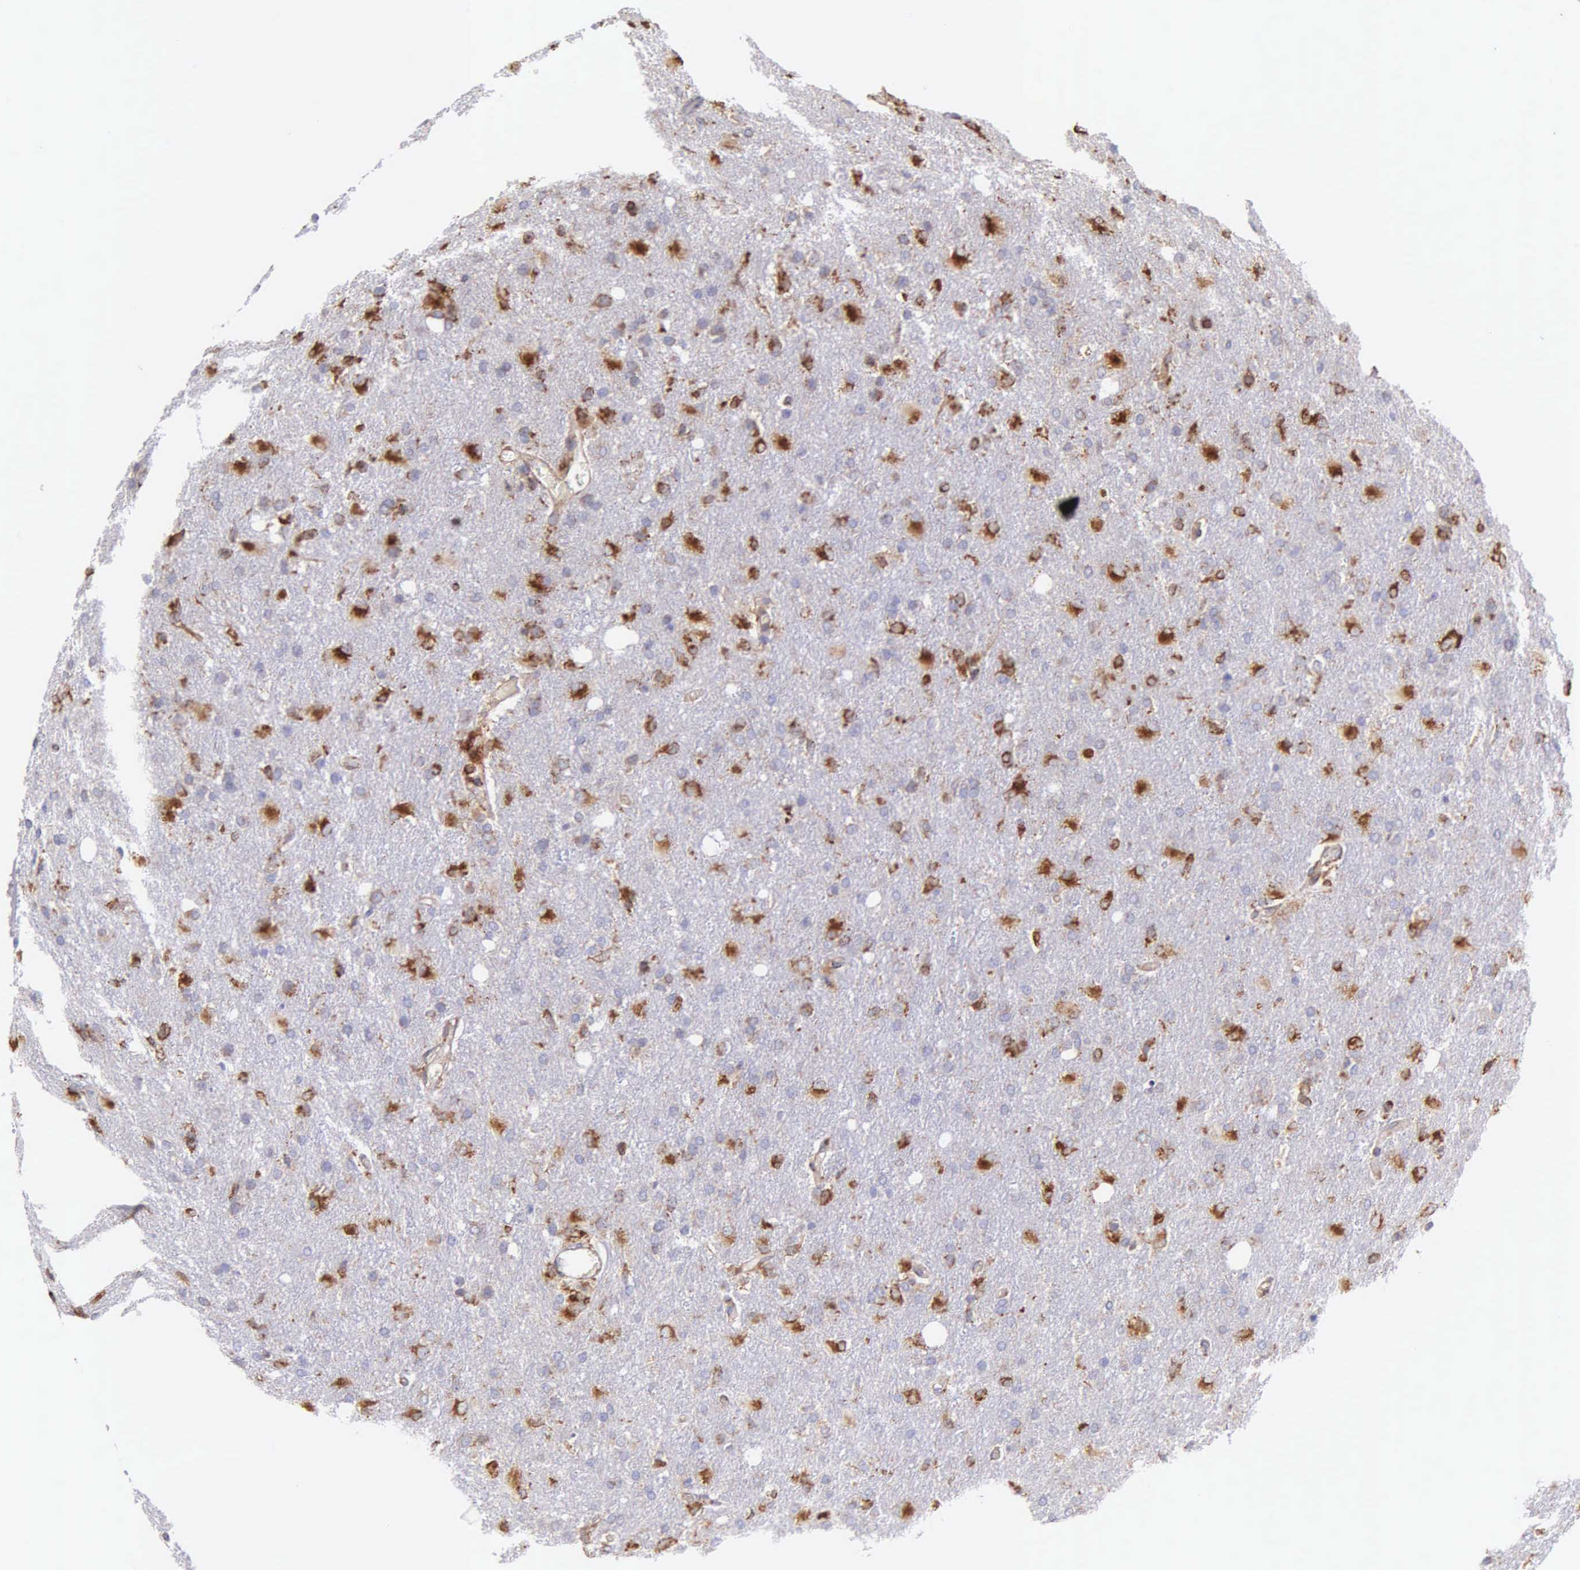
{"staining": {"intensity": "strong", "quantity": "25%-75%", "location": "cytoplasmic/membranous"}, "tissue": "glioma", "cell_type": "Tumor cells", "image_type": "cancer", "snomed": [{"axis": "morphology", "description": "Glioma, malignant, High grade"}, {"axis": "topography", "description": "Brain"}], "caption": "IHC of malignant glioma (high-grade) shows high levels of strong cytoplasmic/membranous positivity in about 25%-75% of tumor cells.", "gene": "CKAP4", "patient": {"sex": "male", "age": 68}}